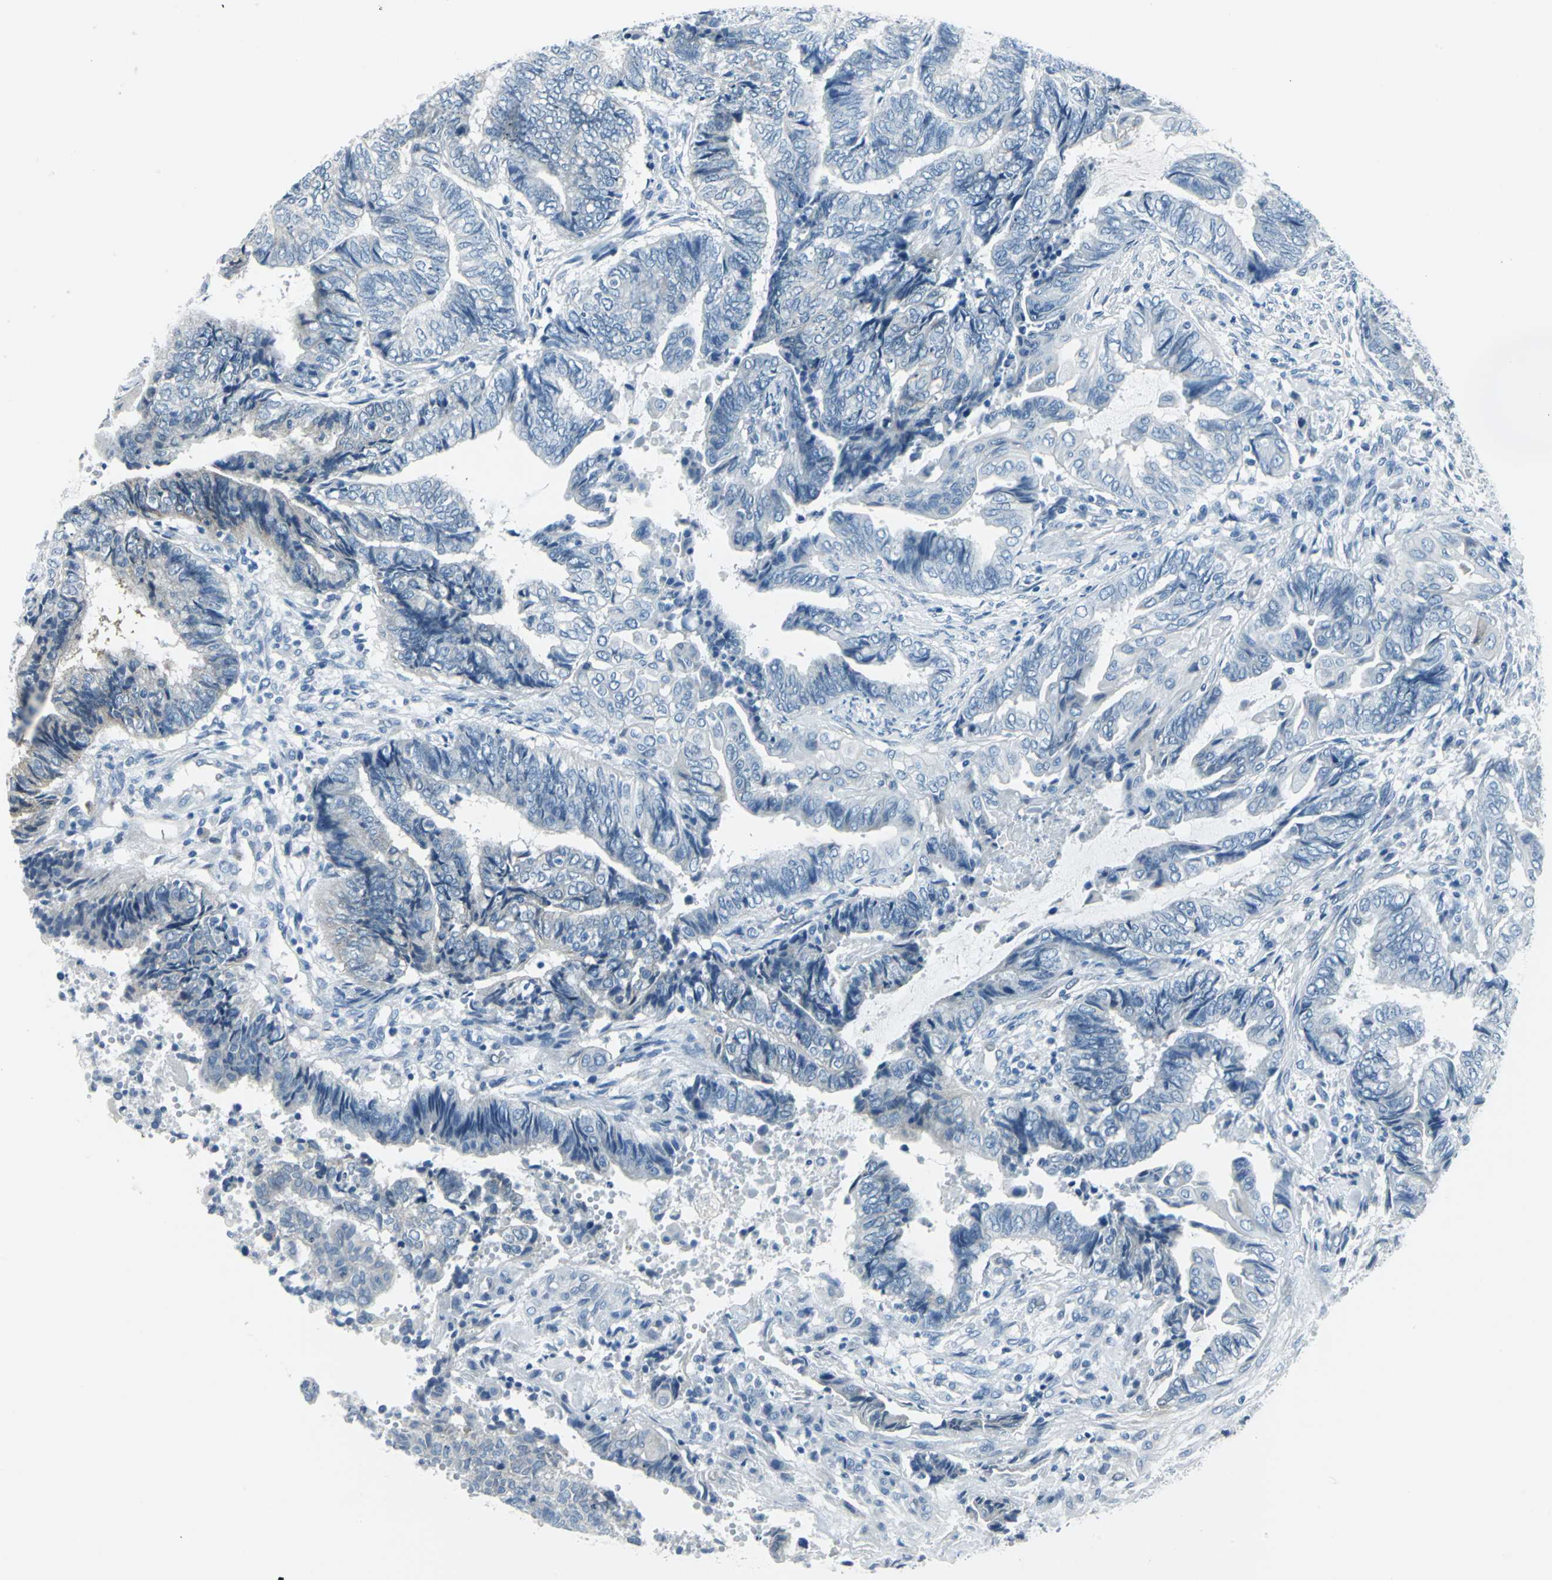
{"staining": {"intensity": "negative", "quantity": "none", "location": "none"}, "tissue": "endometrial cancer", "cell_type": "Tumor cells", "image_type": "cancer", "snomed": [{"axis": "morphology", "description": "Adenocarcinoma, NOS"}, {"axis": "topography", "description": "Uterus"}, {"axis": "topography", "description": "Endometrium"}], "caption": "Tumor cells show no significant expression in adenocarcinoma (endometrial).", "gene": "CYB5A", "patient": {"sex": "female", "age": 70}}